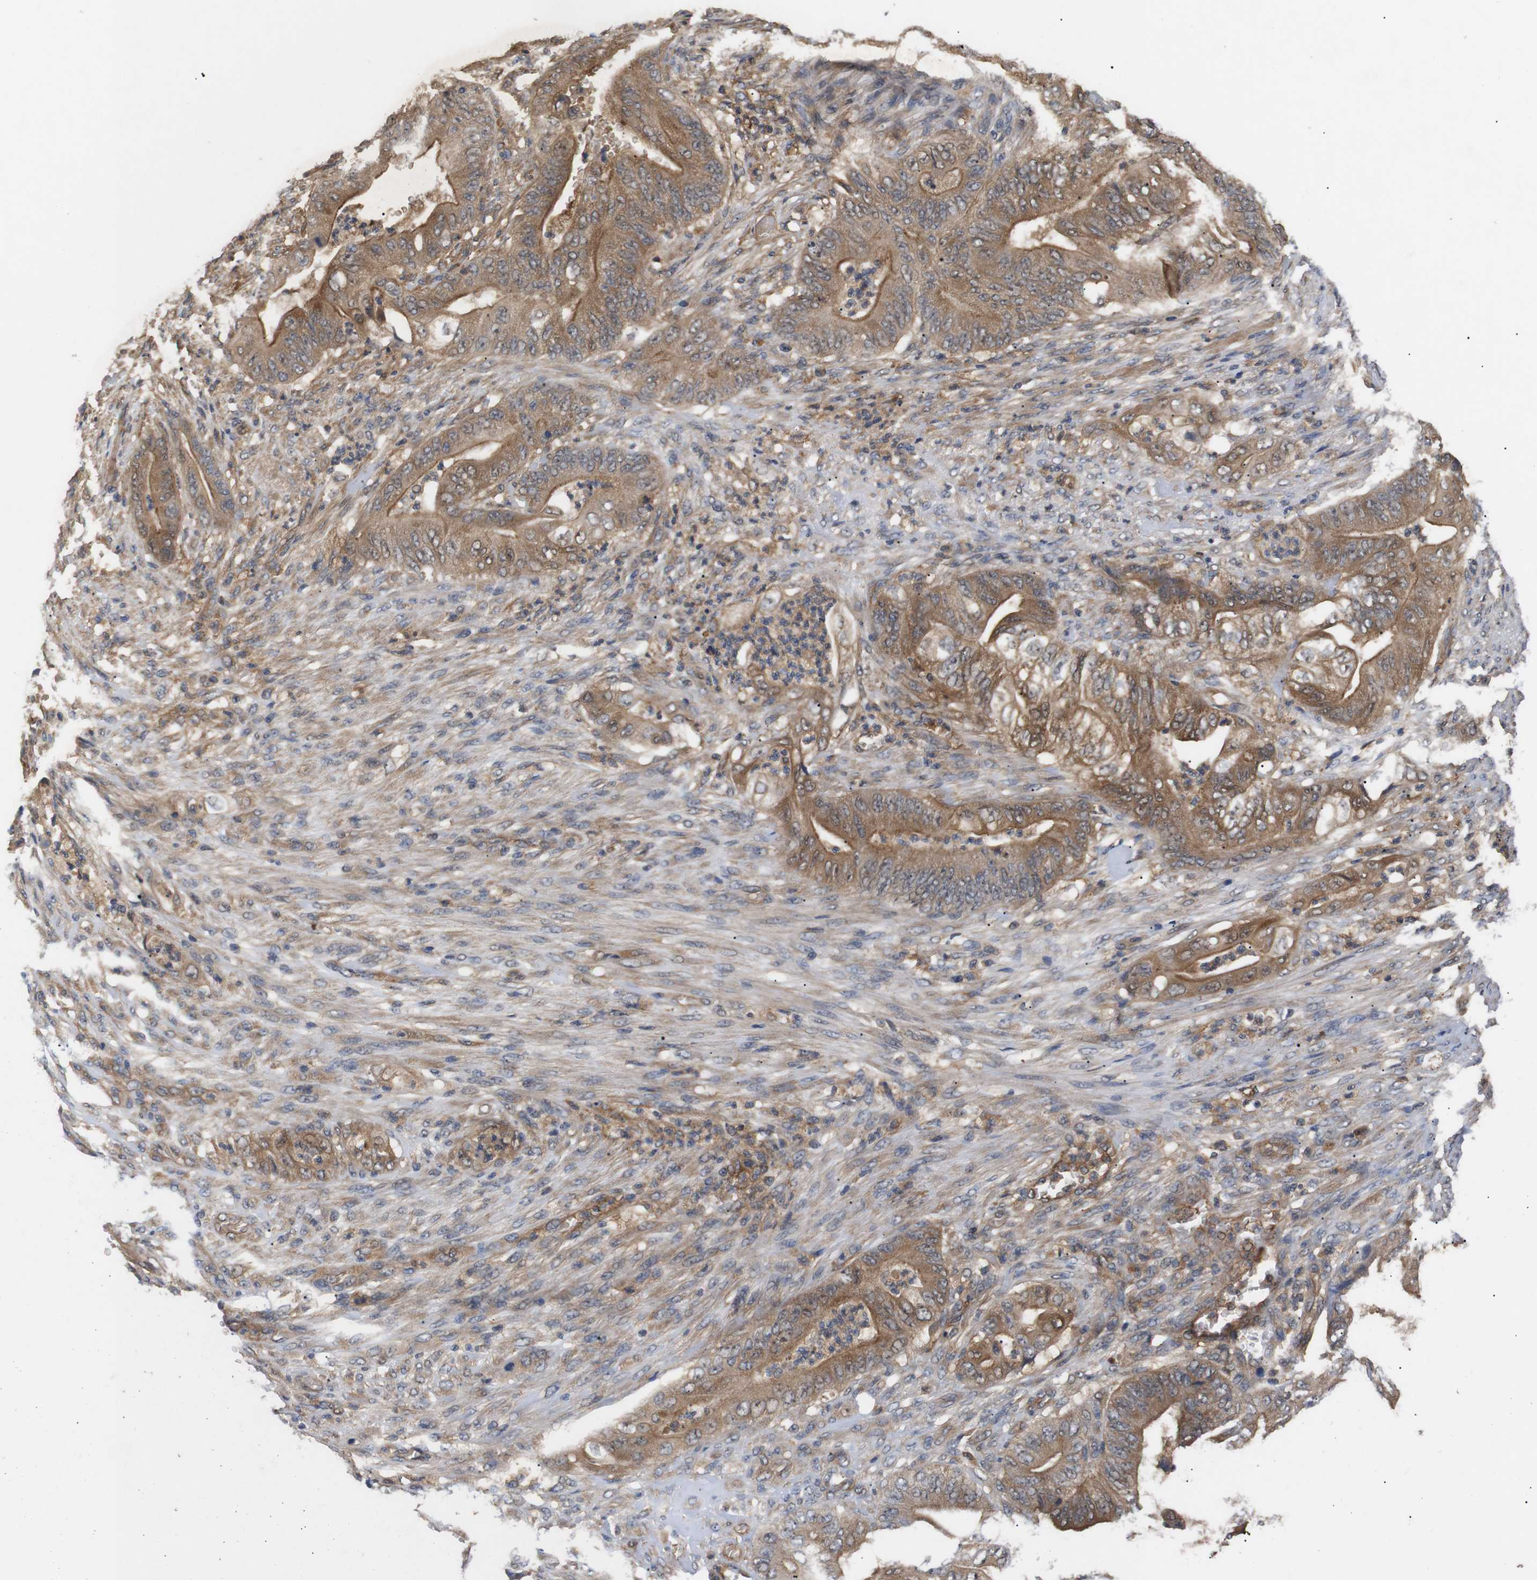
{"staining": {"intensity": "moderate", "quantity": ">75%", "location": "cytoplasmic/membranous"}, "tissue": "stomach cancer", "cell_type": "Tumor cells", "image_type": "cancer", "snomed": [{"axis": "morphology", "description": "Adenocarcinoma, NOS"}, {"axis": "topography", "description": "Stomach"}], "caption": "Tumor cells reveal medium levels of moderate cytoplasmic/membranous expression in about >75% of cells in stomach adenocarcinoma.", "gene": "DDR1", "patient": {"sex": "female", "age": 73}}